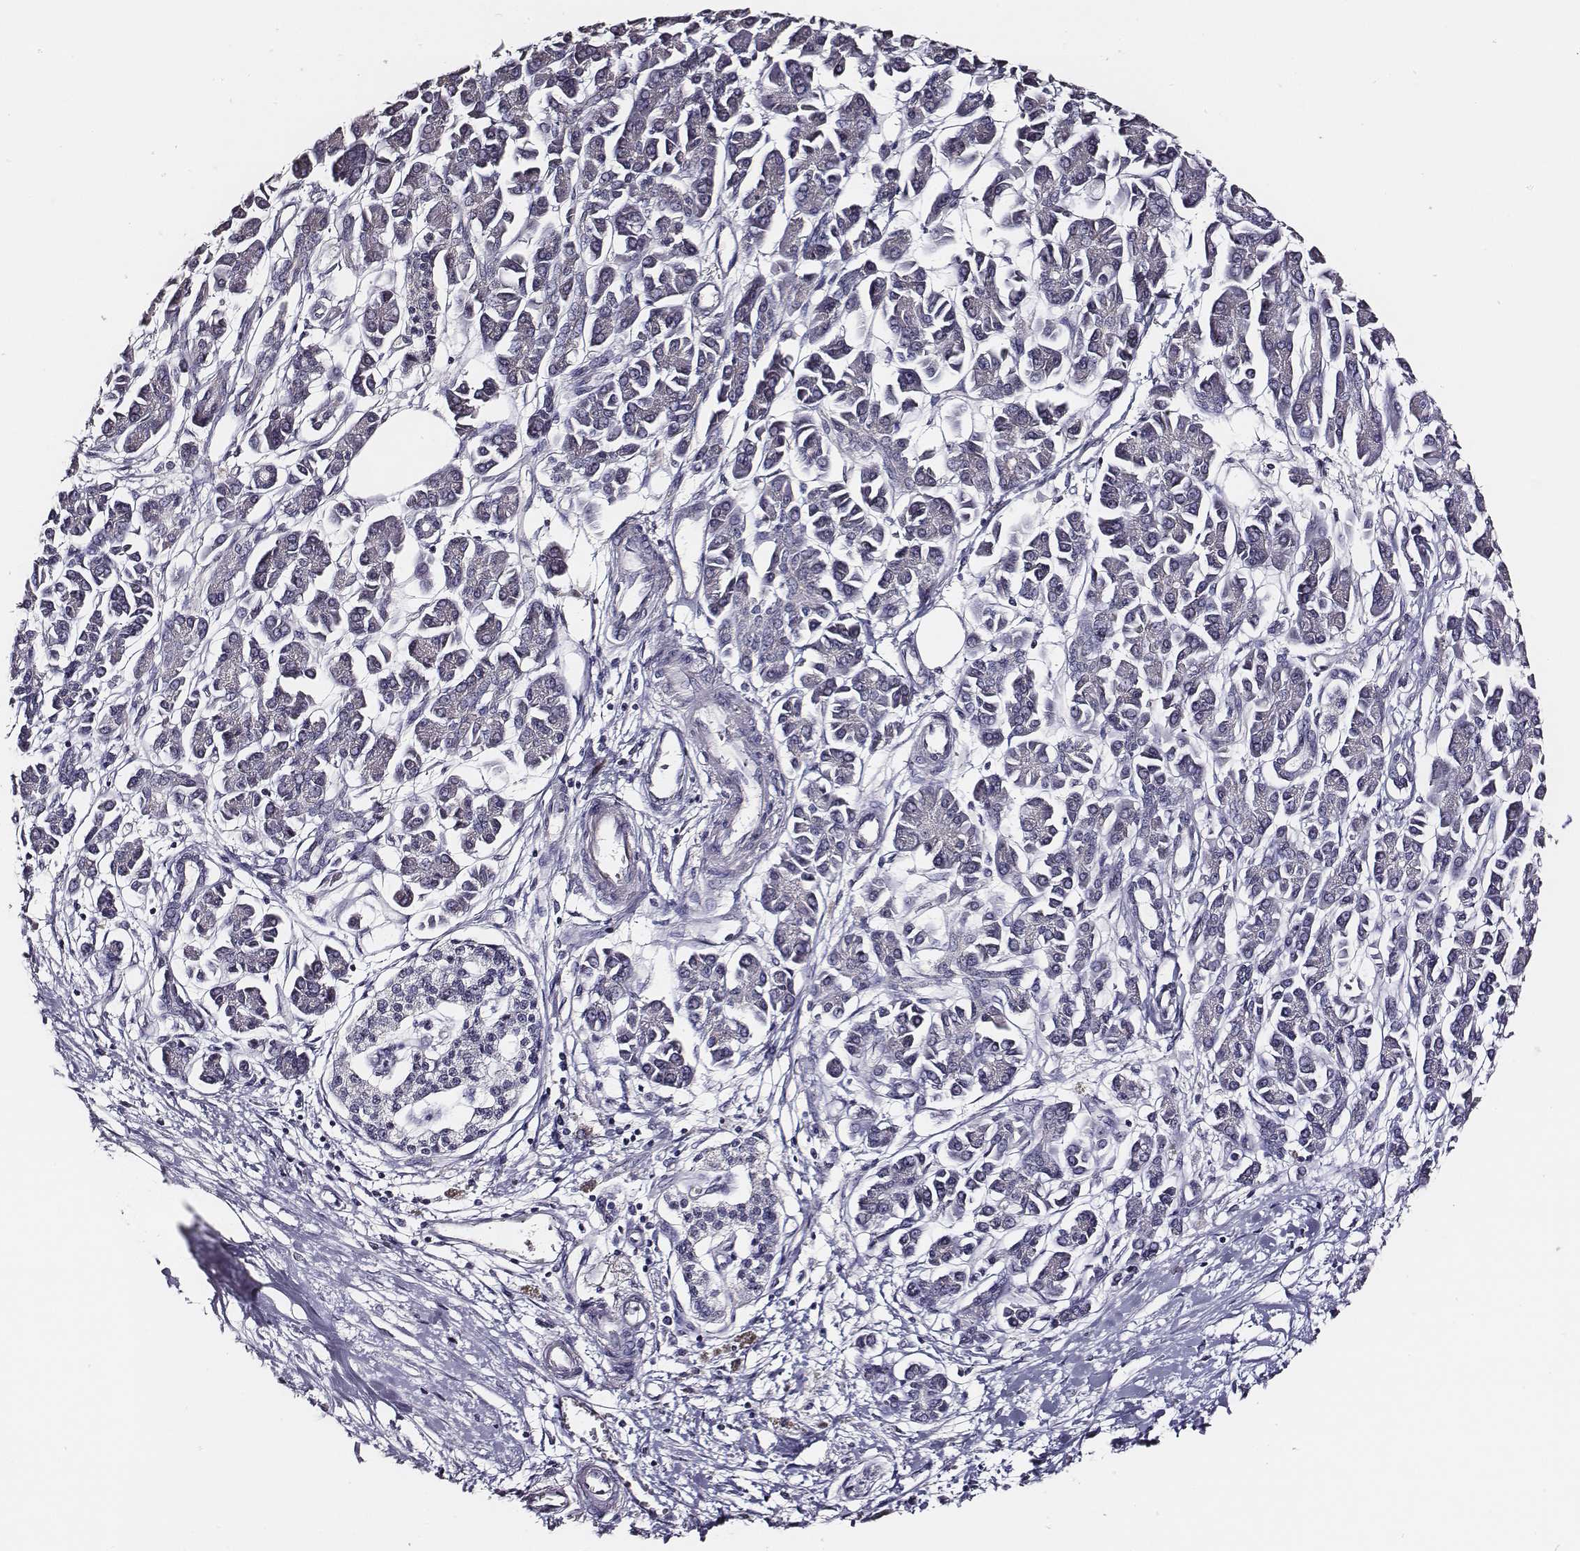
{"staining": {"intensity": "negative", "quantity": "none", "location": "none"}, "tissue": "pancreatic cancer", "cell_type": "Tumor cells", "image_type": "cancer", "snomed": [{"axis": "morphology", "description": "Adenocarcinoma, NOS"}, {"axis": "topography", "description": "Pancreas"}], "caption": "Immunohistochemistry (IHC) micrograph of human pancreatic adenocarcinoma stained for a protein (brown), which demonstrates no positivity in tumor cells. (IHC, brightfield microscopy, high magnification).", "gene": "AADAT", "patient": {"sex": "female", "age": 77}}